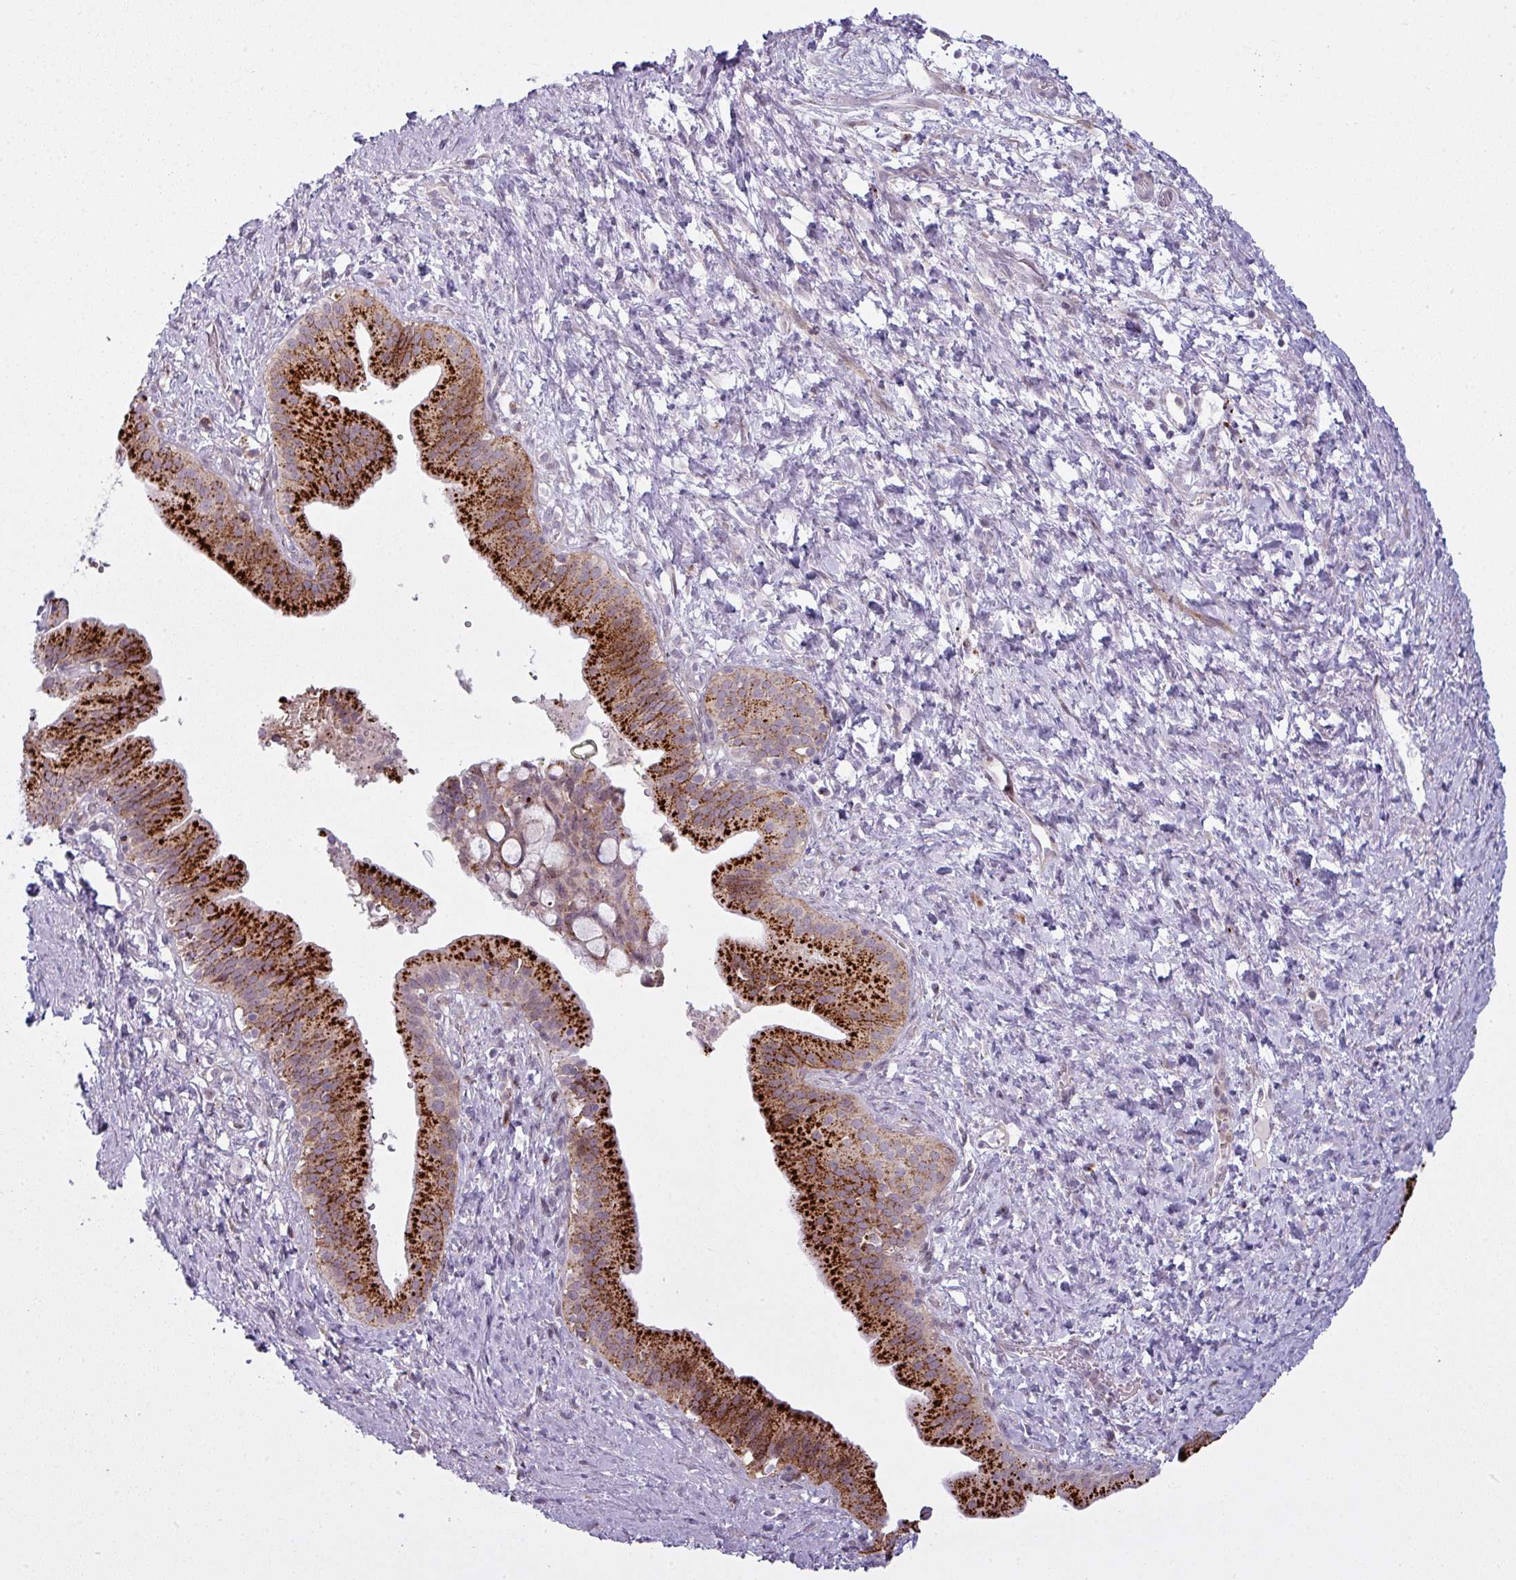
{"staining": {"intensity": "strong", "quantity": ">75%", "location": "cytoplasmic/membranous"}, "tissue": "pancreatic cancer", "cell_type": "Tumor cells", "image_type": "cancer", "snomed": [{"axis": "morphology", "description": "Adenocarcinoma, NOS"}, {"axis": "topography", "description": "Pancreas"}], "caption": "Immunohistochemical staining of human pancreatic adenocarcinoma demonstrates high levels of strong cytoplasmic/membranous expression in about >75% of tumor cells.", "gene": "MAP7D2", "patient": {"sex": "male", "age": 68}}